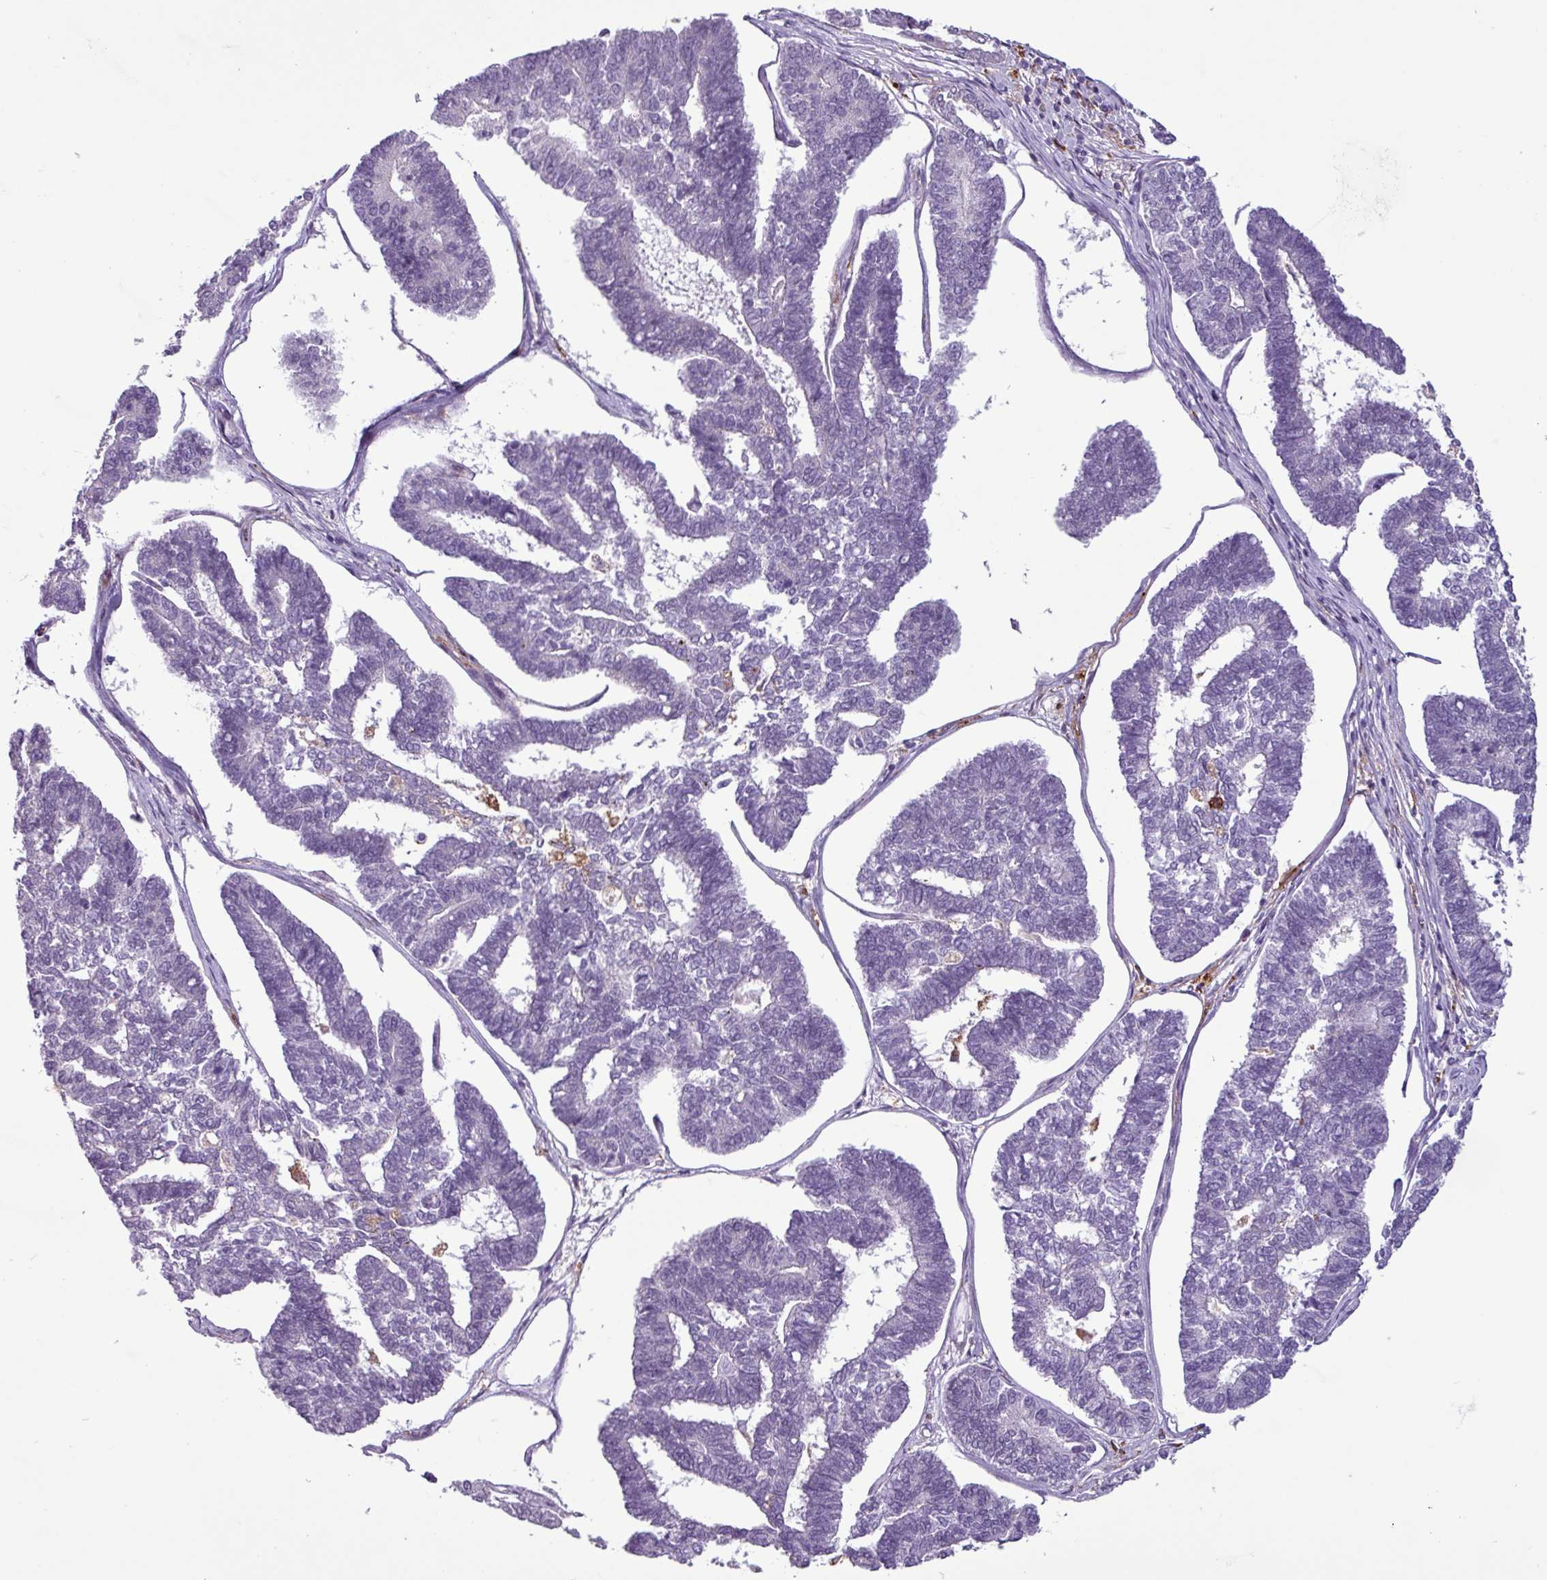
{"staining": {"intensity": "negative", "quantity": "none", "location": "none"}, "tissue": "endometrial cancer", "cell_type": "Tumor cells", "image_type": "cancer", "snomed": [{"axis": "morphology", "description": "Adenocarcinoma, NOS"}, {"axis": "topography", "description": "Endometrium"}], "caption": "High magnification brightfield microscopy of endometrial cancer (adenocarcinoma) stained with DAB (brown) and counterstained with hematoxylin (blue): tumor cells show no significant staining.", "gene": "C9orf24", "patient": {"sex": "female", "age": 70}}